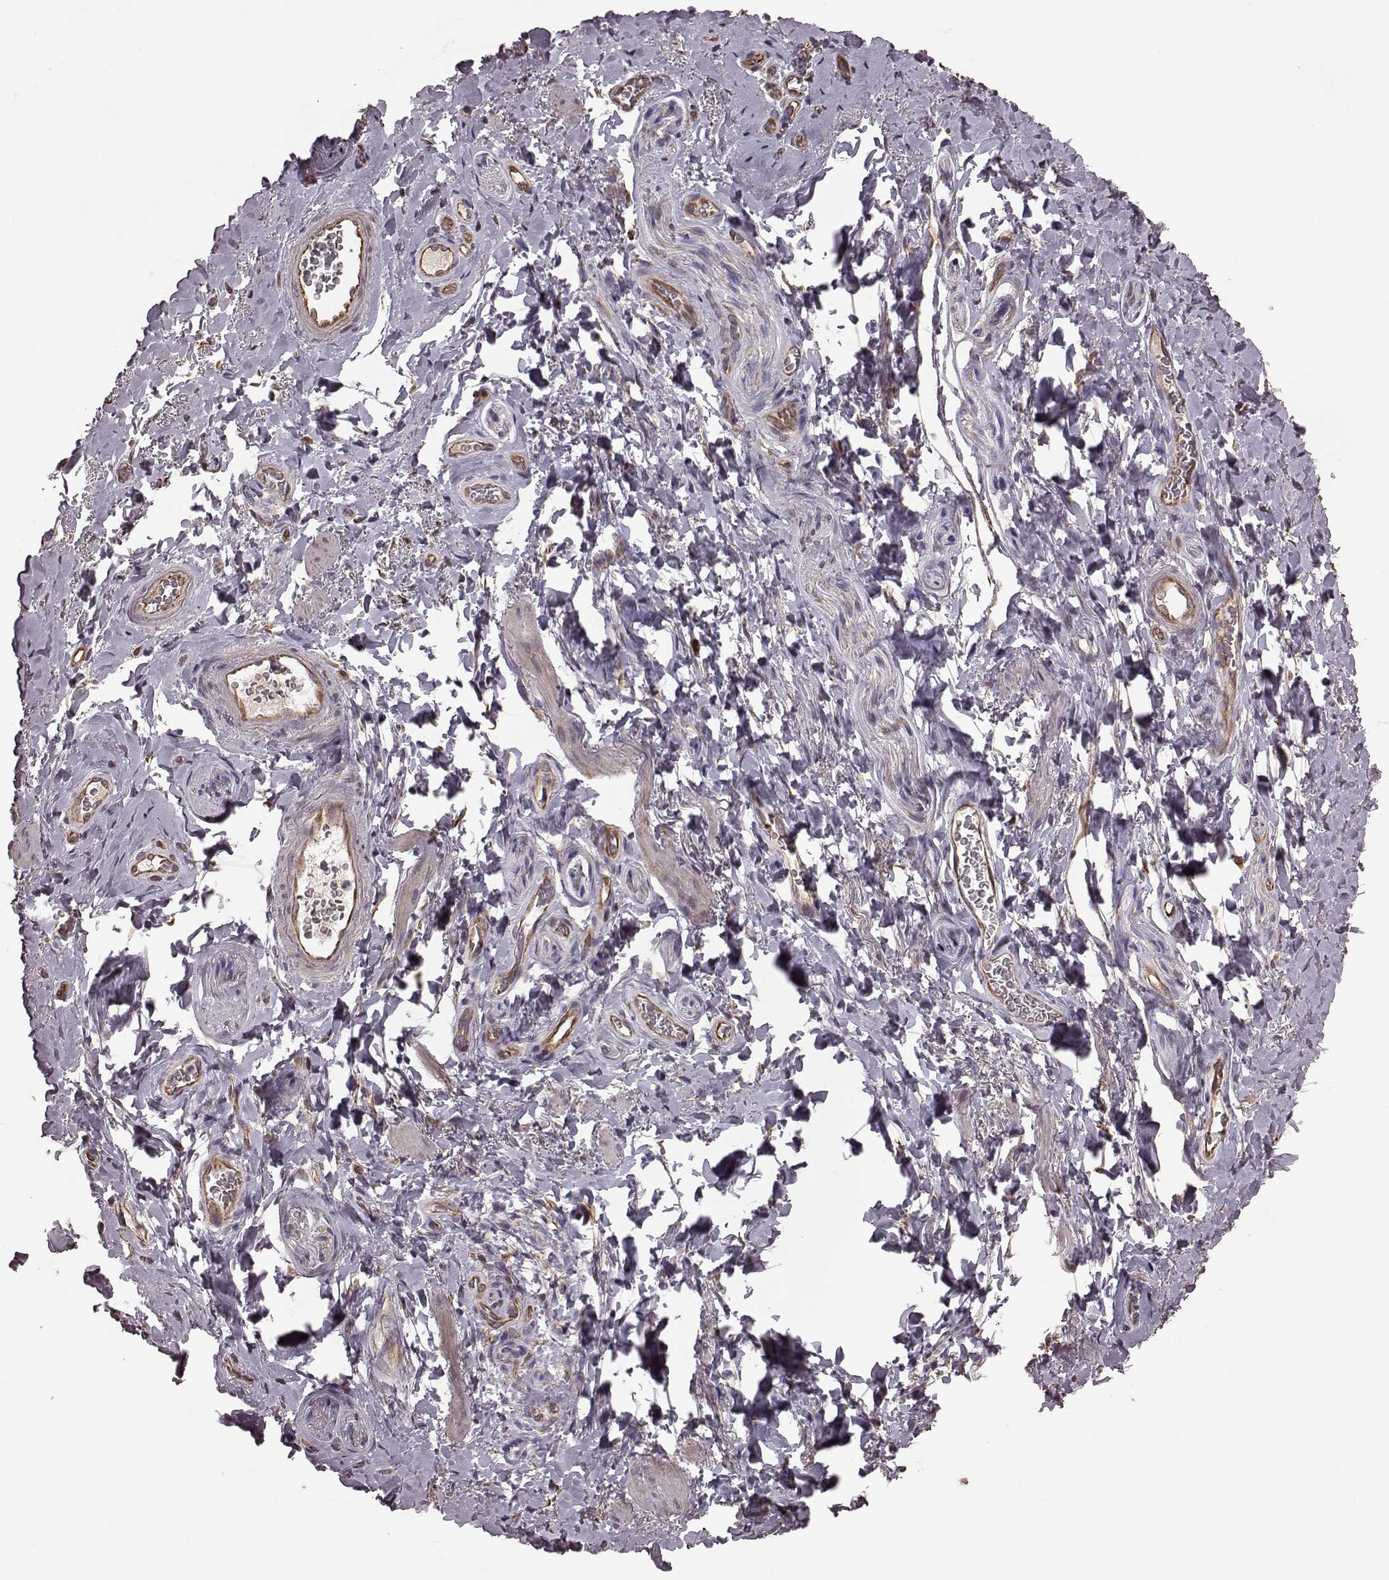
{"staining": {"intensity": "moderate", "quantity": ">75%", "location": "cytoplasmic/membranous"}, "tissue": "adipose tissue", "cell_type": "Adipocytes", "image_type": "normal", "snomed": [{"axis": "morphology", "description": "Normal tissue, NOS"}, {"axis": "topography", "description": "Anal"}, {"axis": "topography", "description": "Peripheral nerve tissue"}], "caption": "A high-resolution photomicrograph shows immunohistochemistry staining of unremarkable adipose tissue, which demonstrates moderate cytoplasmic/membranous expression in approximately >75% of adipocytes.", "gene": "NTF3", "patient": {"sex": "male", "age": 53}}